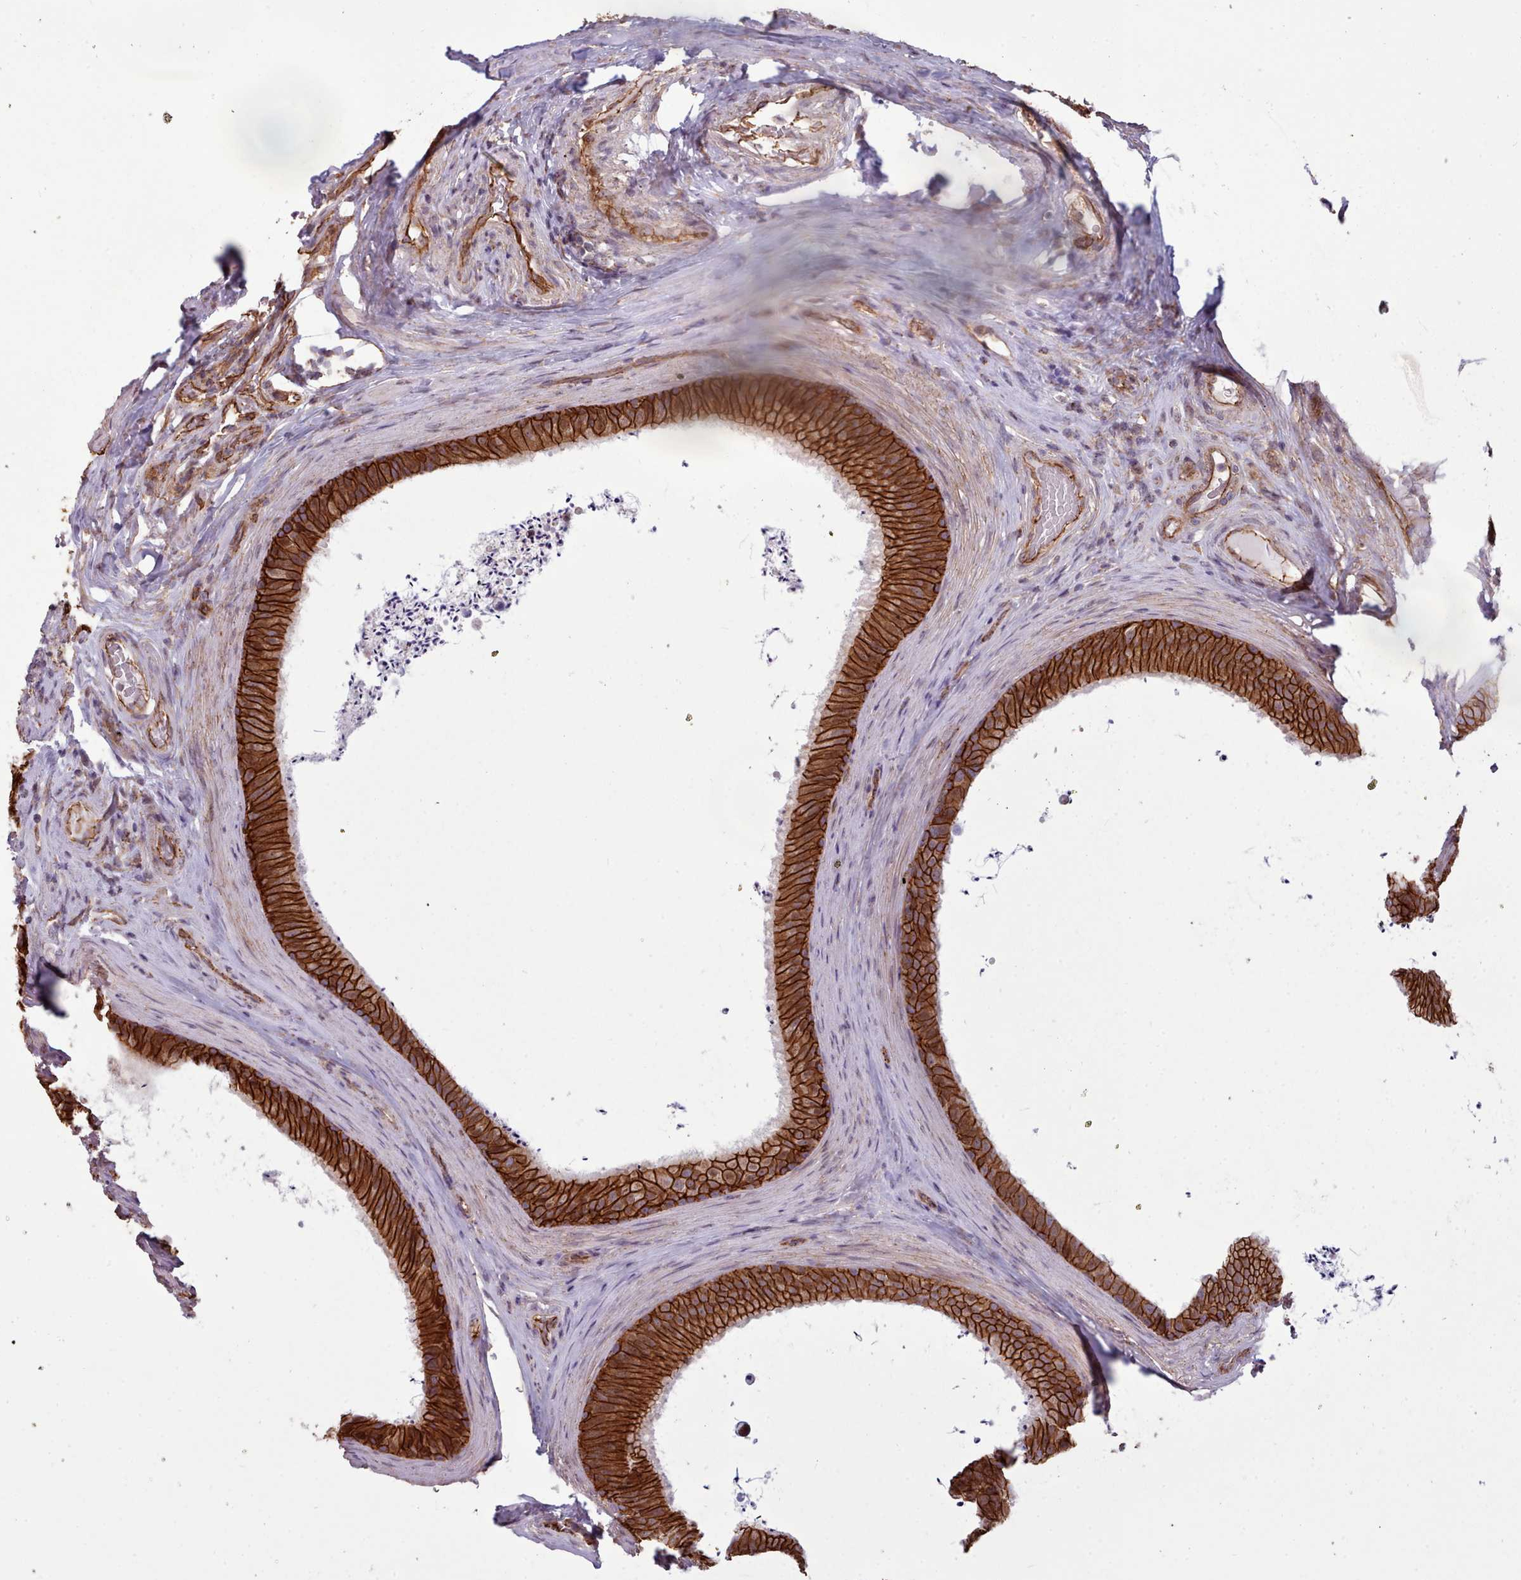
{"staining": {"intensity": "strong", "quantity": ">75%", "location": "cytoplasmic/membranous"}, "tissue": "epididymis", "cell_type": "Glandular cells", "image_type": "normal", "snomed": [{"axis": "morphology", "description": "Normal tissue, NOS"}, {"axis": "topography", "description": "Testis"}, {"axis": "topography", "description": "Epididymis"}], "caption": "High-magnification brightfield microscopy of benign epididymis stained with DAB (brown) and counterstained with hematoxylin (blue). glandular cells exhibit strong cytoplasmic/membranous staining is seen in approximately>75% of cells. (Brightfield microscopy of DAB IHC at high magnification).", "gene": "MRPL46", "patient": {"sex": "male", "age": 41}}